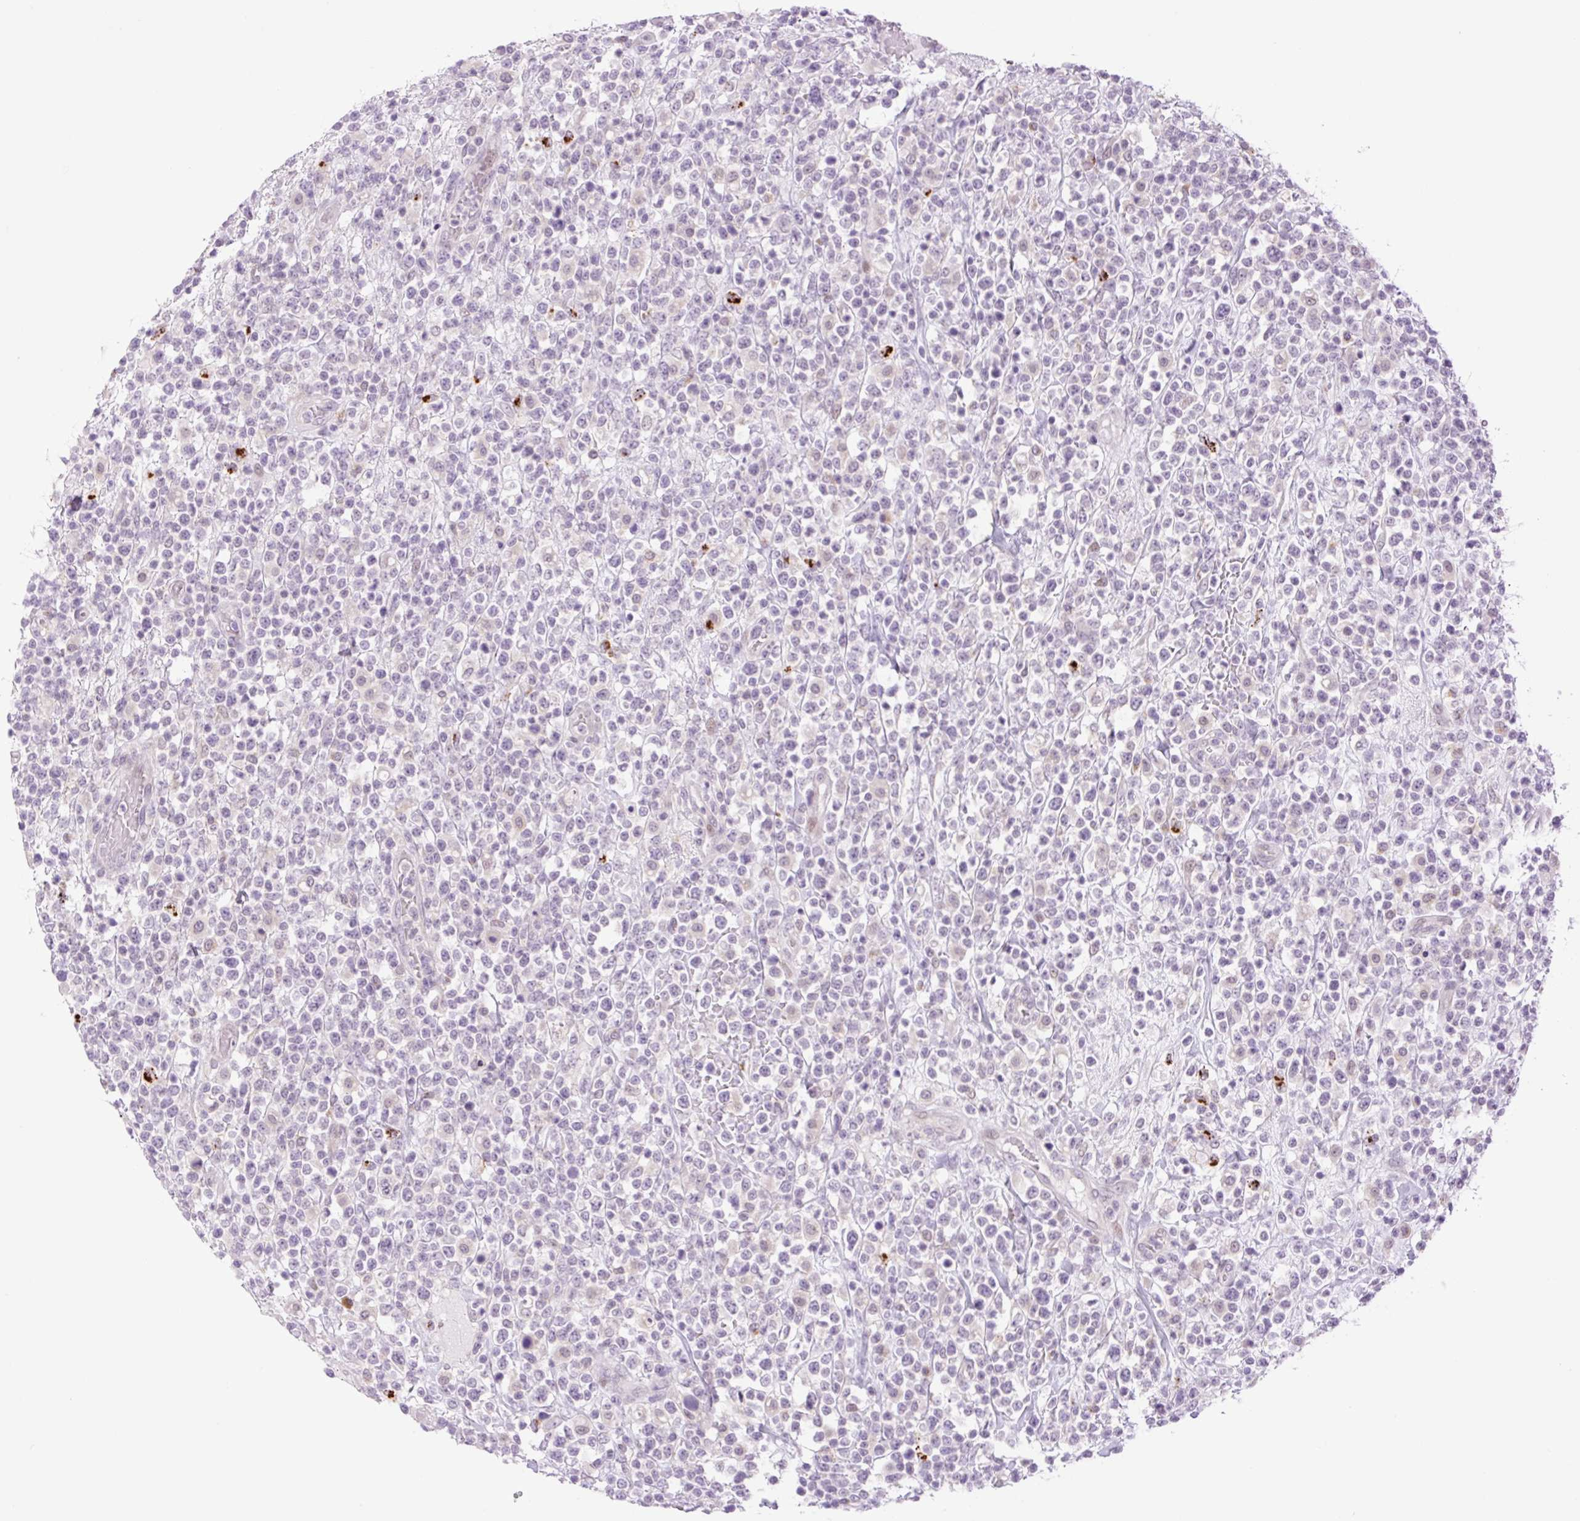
{"staining": {"intensity": "negative", "quantity": "none", "location": "none"}, "tissue": "lymphoma", "cell_type": "Tumor cells", "image_type": "cancer", "snomed": [{"axis": "morphology", "description": "Malignant lymphoma, non-Hodgkin's type, High grade"}, {"axis": "topography", "description": "Colon"}], "caption": "Immunohistochemical staining of lymphoma demonstrates no significant expression in tumor cells.", "gene": "SPRYD4", "patient": {"sex": "female", "age": 53}}